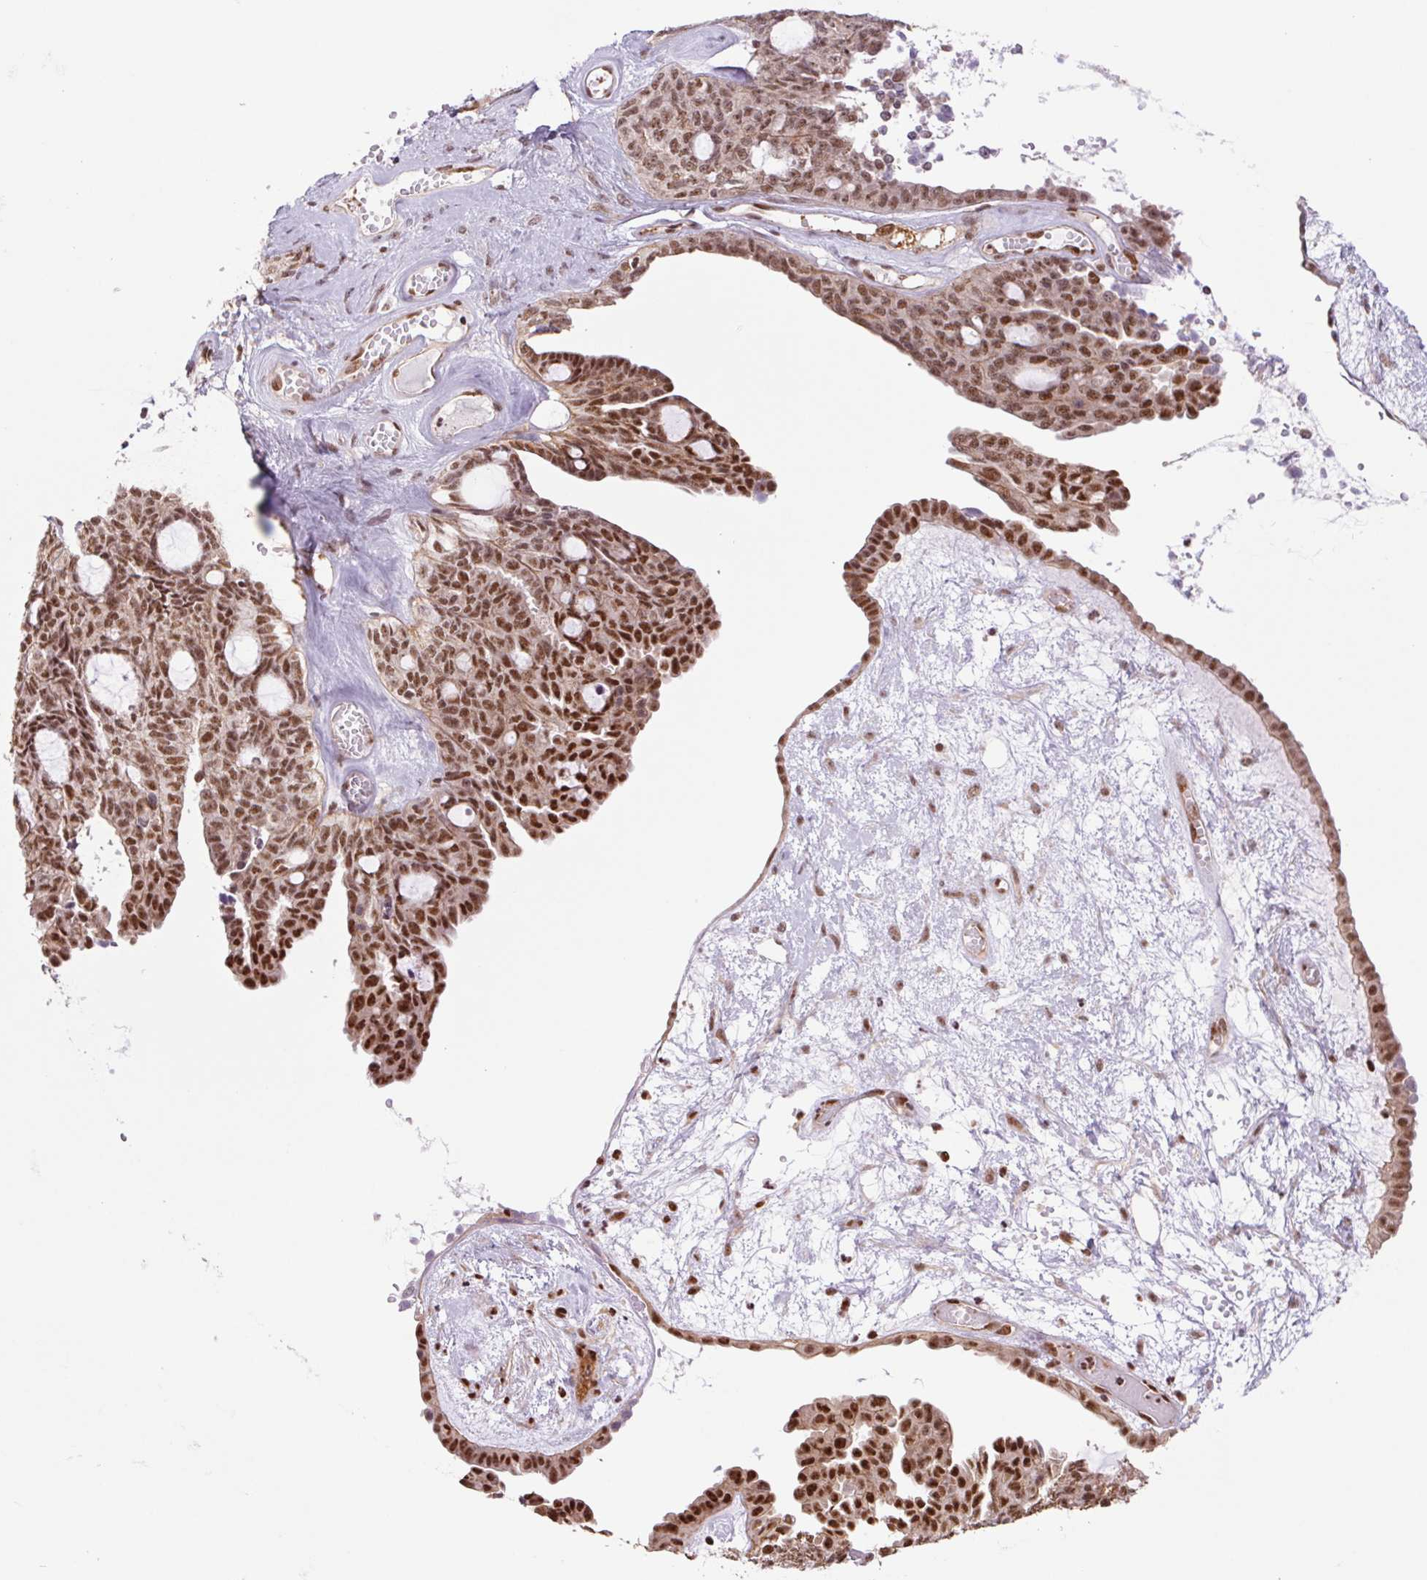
{"staining": {"intensity": "strong", "quantity": ">75%", "location": "cytoplasmic/membranous,nuclear"}, "tissue": "ovarian cancer", "cell_type": "Tumor cells", "image_type": "cancer", "snomed": [{"axis": "morphology", "description": "Cystadenocarcinoma, serous, NOS"}, {"axis": "topography", "description": "Ovary"}], "caption": "Immunohistochemical staining of human ovarian cancer demonstrates high levels of strong cytoplasmic/membranous and nuclear protein expression in about >75% of tumor cells.", "gene": "CWC25", "patient": {"sex": "female", "age": 71}}